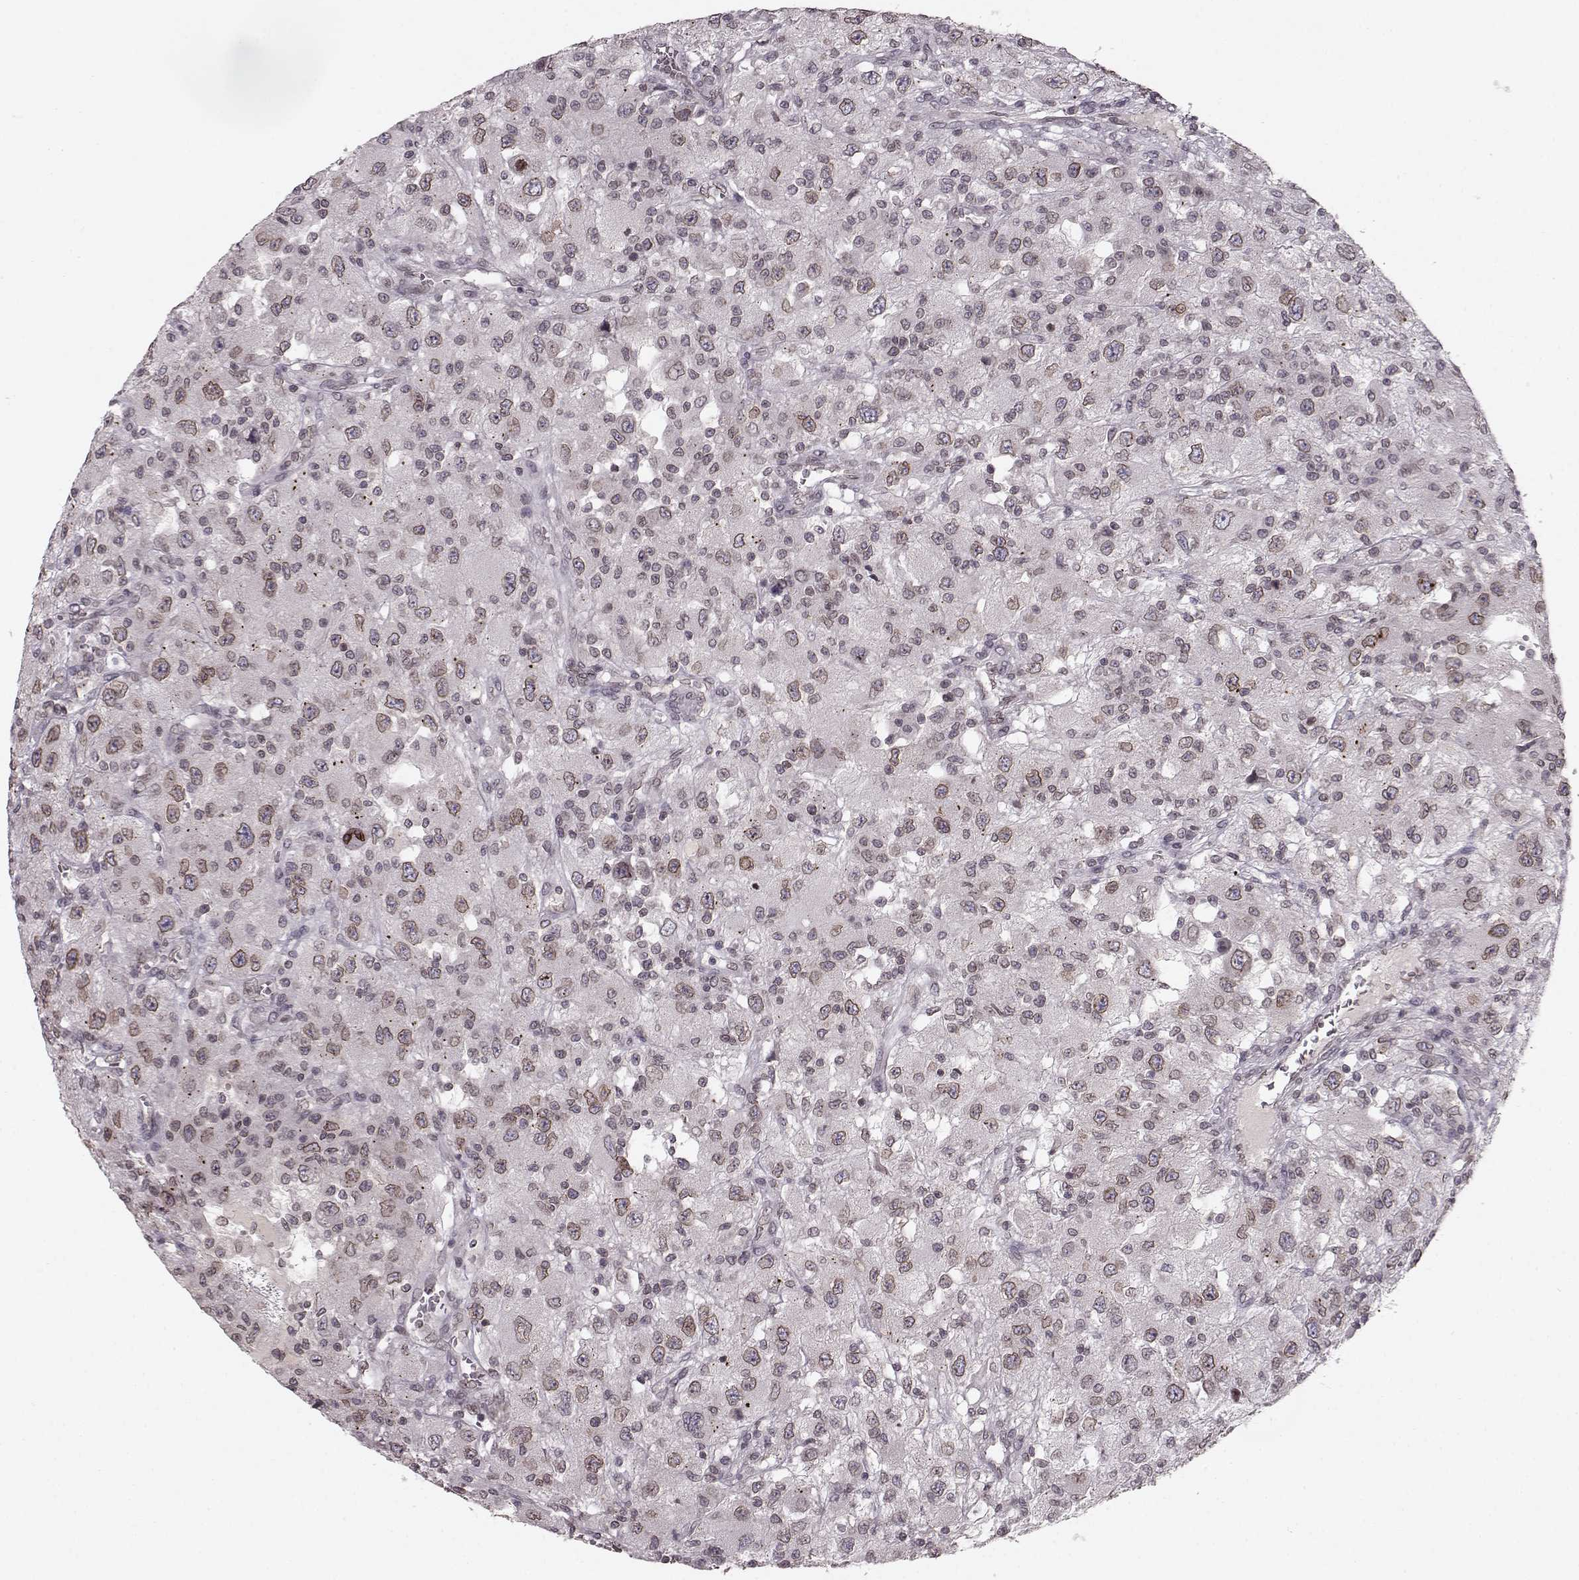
{"staining": {"intensity": "moderate", "quantity": "25%-75%", "location": "cytoplasmic/membranous,nuclear"}, "tissue": "renal cancer", "cell_type": "Tumor cells", "image_type": "cancer", "snomed": [{"axis": "morphology", "description": "Adenocarcinoma, NOS"}, {"axis": "topography", "description": "Kidney"}], "caption": "Protein analysis of renal adenocarcinoma tissue reveals moderate cytoplasmic/membranous and nuclear expression in about 25%-75% of tumor cells.", "gene": "DCAF12", "patient": {"sex": "female", "age": 67}}